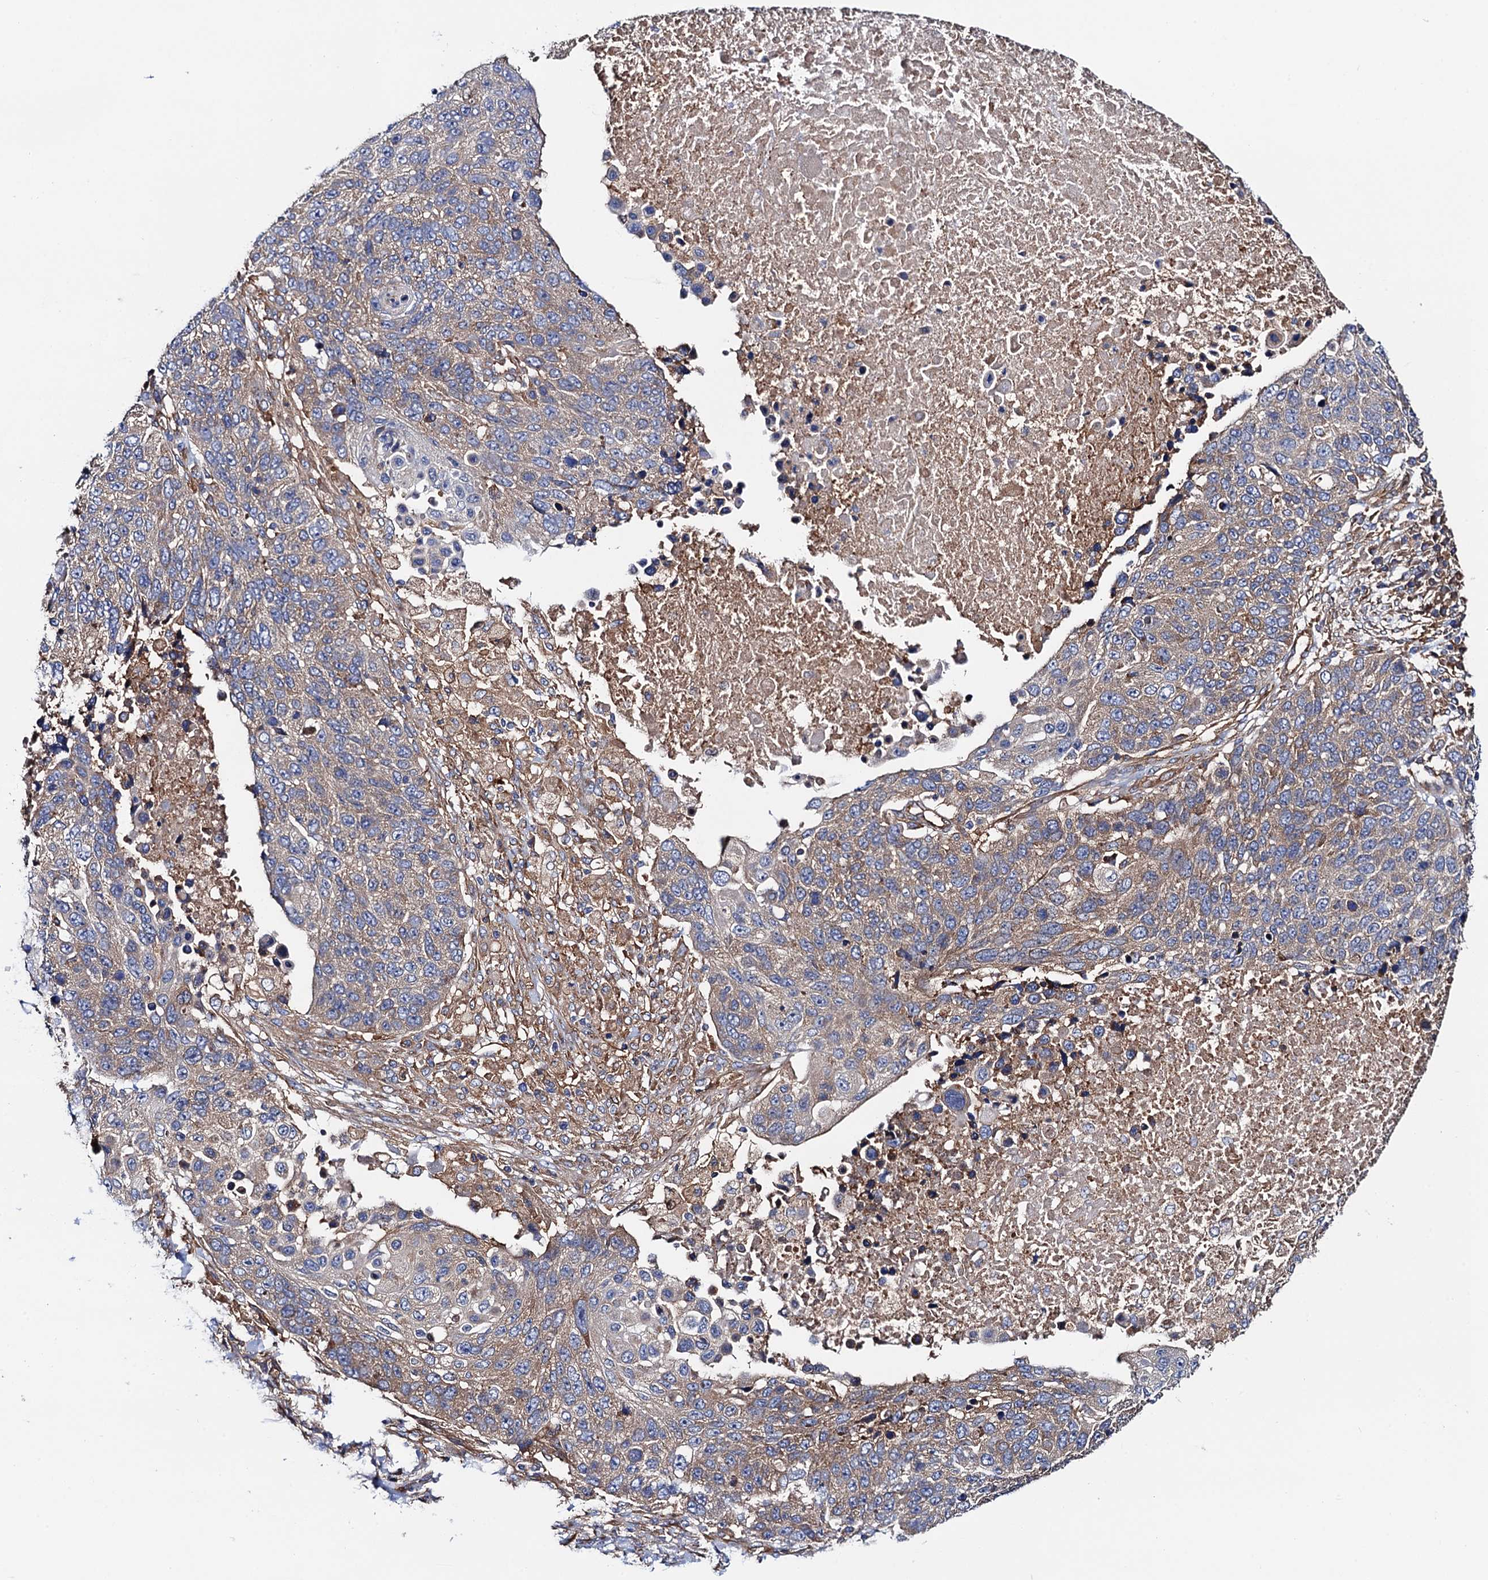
{"staining": {"intensity": "moderate", "quantity": "25%-75%", "location": "cytoplasmic/membranous"}, "tissue": "lung cancer", "cell_type": "Tumor cells", "image_type": "cancer", "snomed": [{"axis": "morphology", "description": "Normal tissue, NOS"}, {"axis": "morphology", "description": "Squamous cell carcinoma, NOS"}, {"axis": "topography", "description": "Lymph node"}, {"axis": "topography", "description": "Lung"}], "caption": "Lung cancer (squamous cell carcinoma) tissue exhibits moderate cytoplasmic/membranous staining in approximately 25%-75% of tumor cells The staining was performed using DAB to visualize the protein expression in brown, while the nuclei were stained in blue with hematoxylin (Magnification: 20x).", "gene": "MRPL48", "patient": {"sex": "male", "age": 66}}